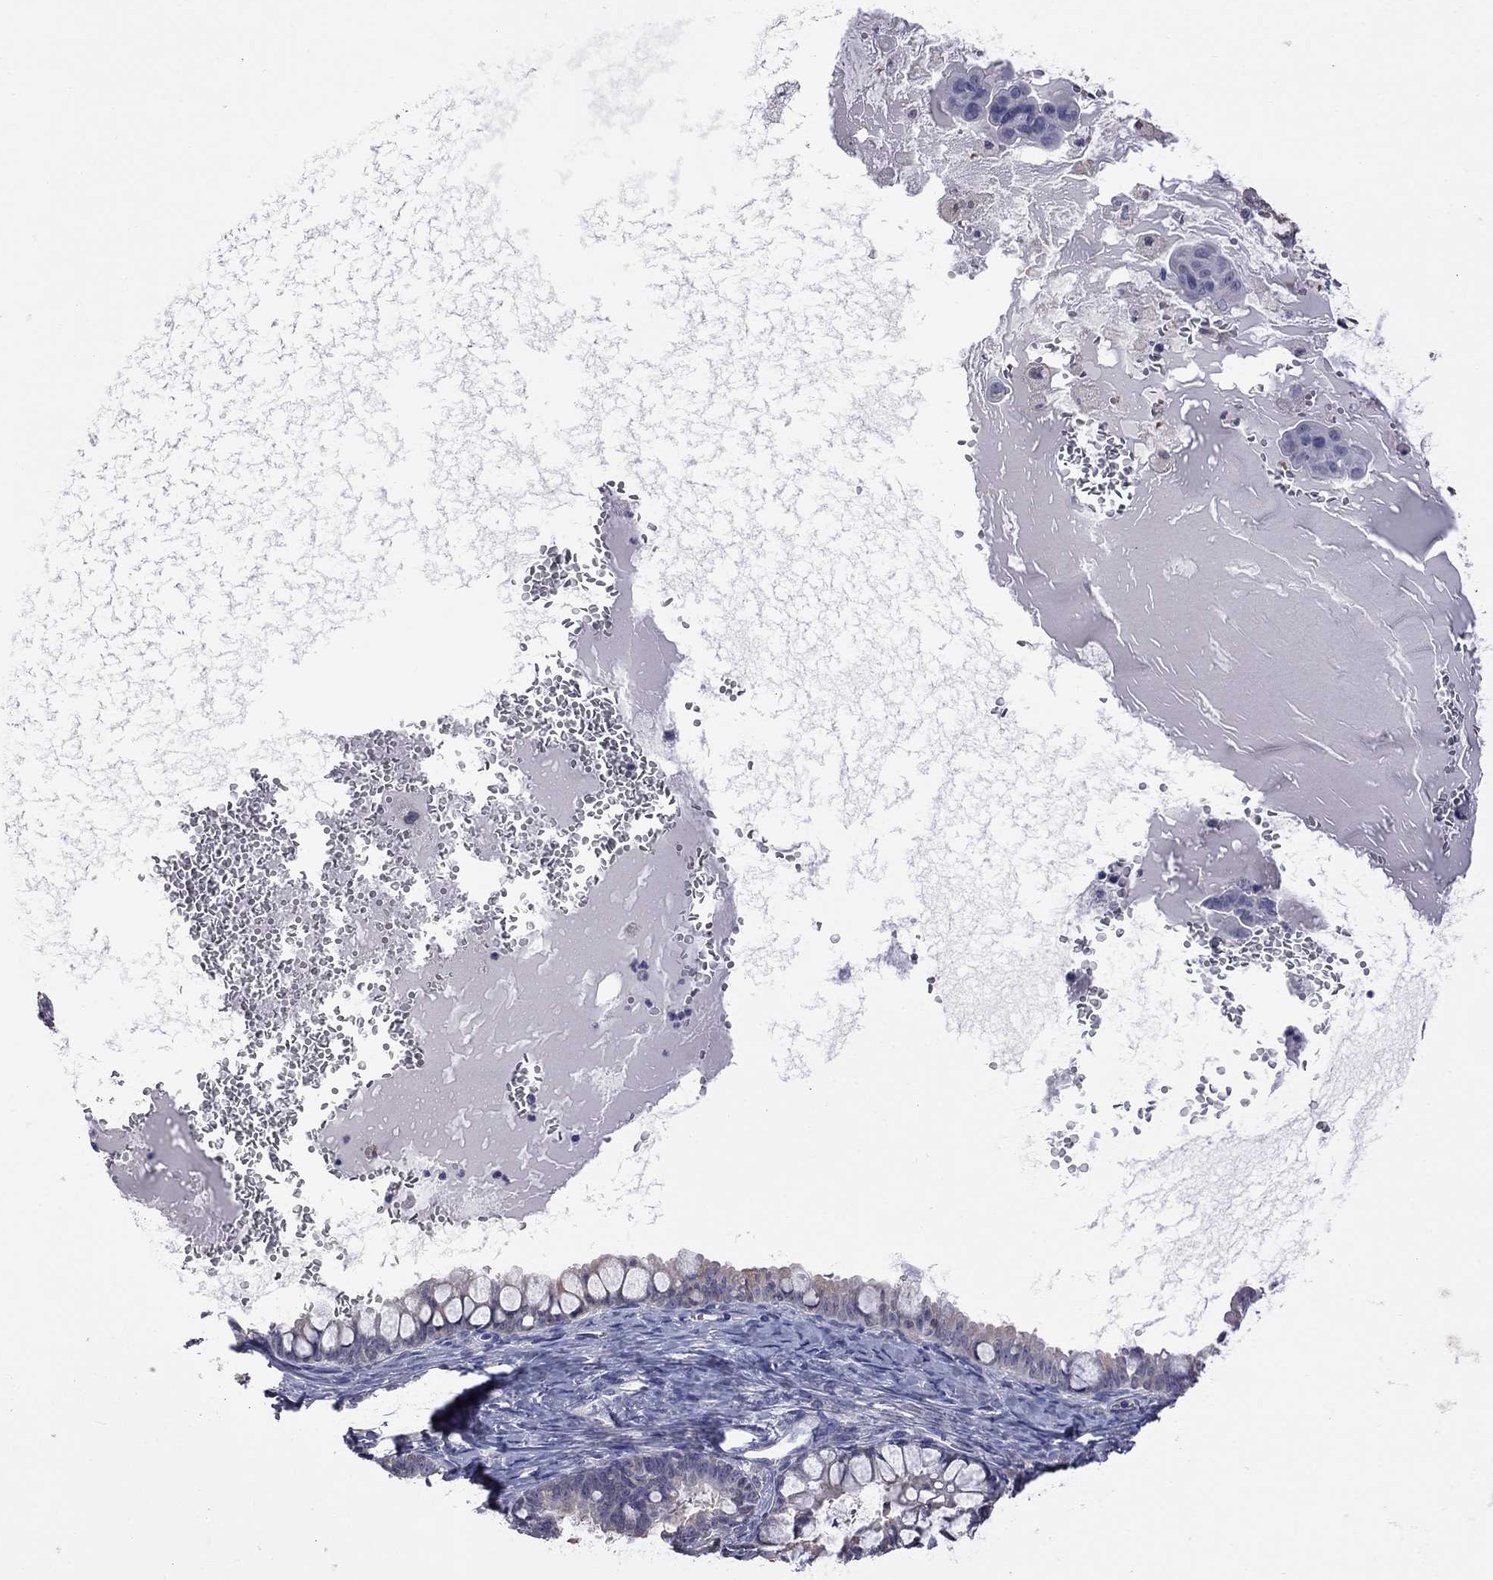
{"staining": {"intensity": "negative", "quantity": "none", "location": "none"}, "tissue": "ovarian cancer", "cell_type": "Tumor cells", "image_type": "cancer", "snomed": [{"axis": "morphology", "description": "Cystadenocarcinoma, mucinous, NOS"}, {"axis": "topography", "description": "Ovary"}], "caption": "An image of ovarian mucinous cystadenocarcinoma stained for a protein exhibits no brown staining in tumor cells.", "gene": "HYLS1", "patient": {"sex": "female", "age": 63}}